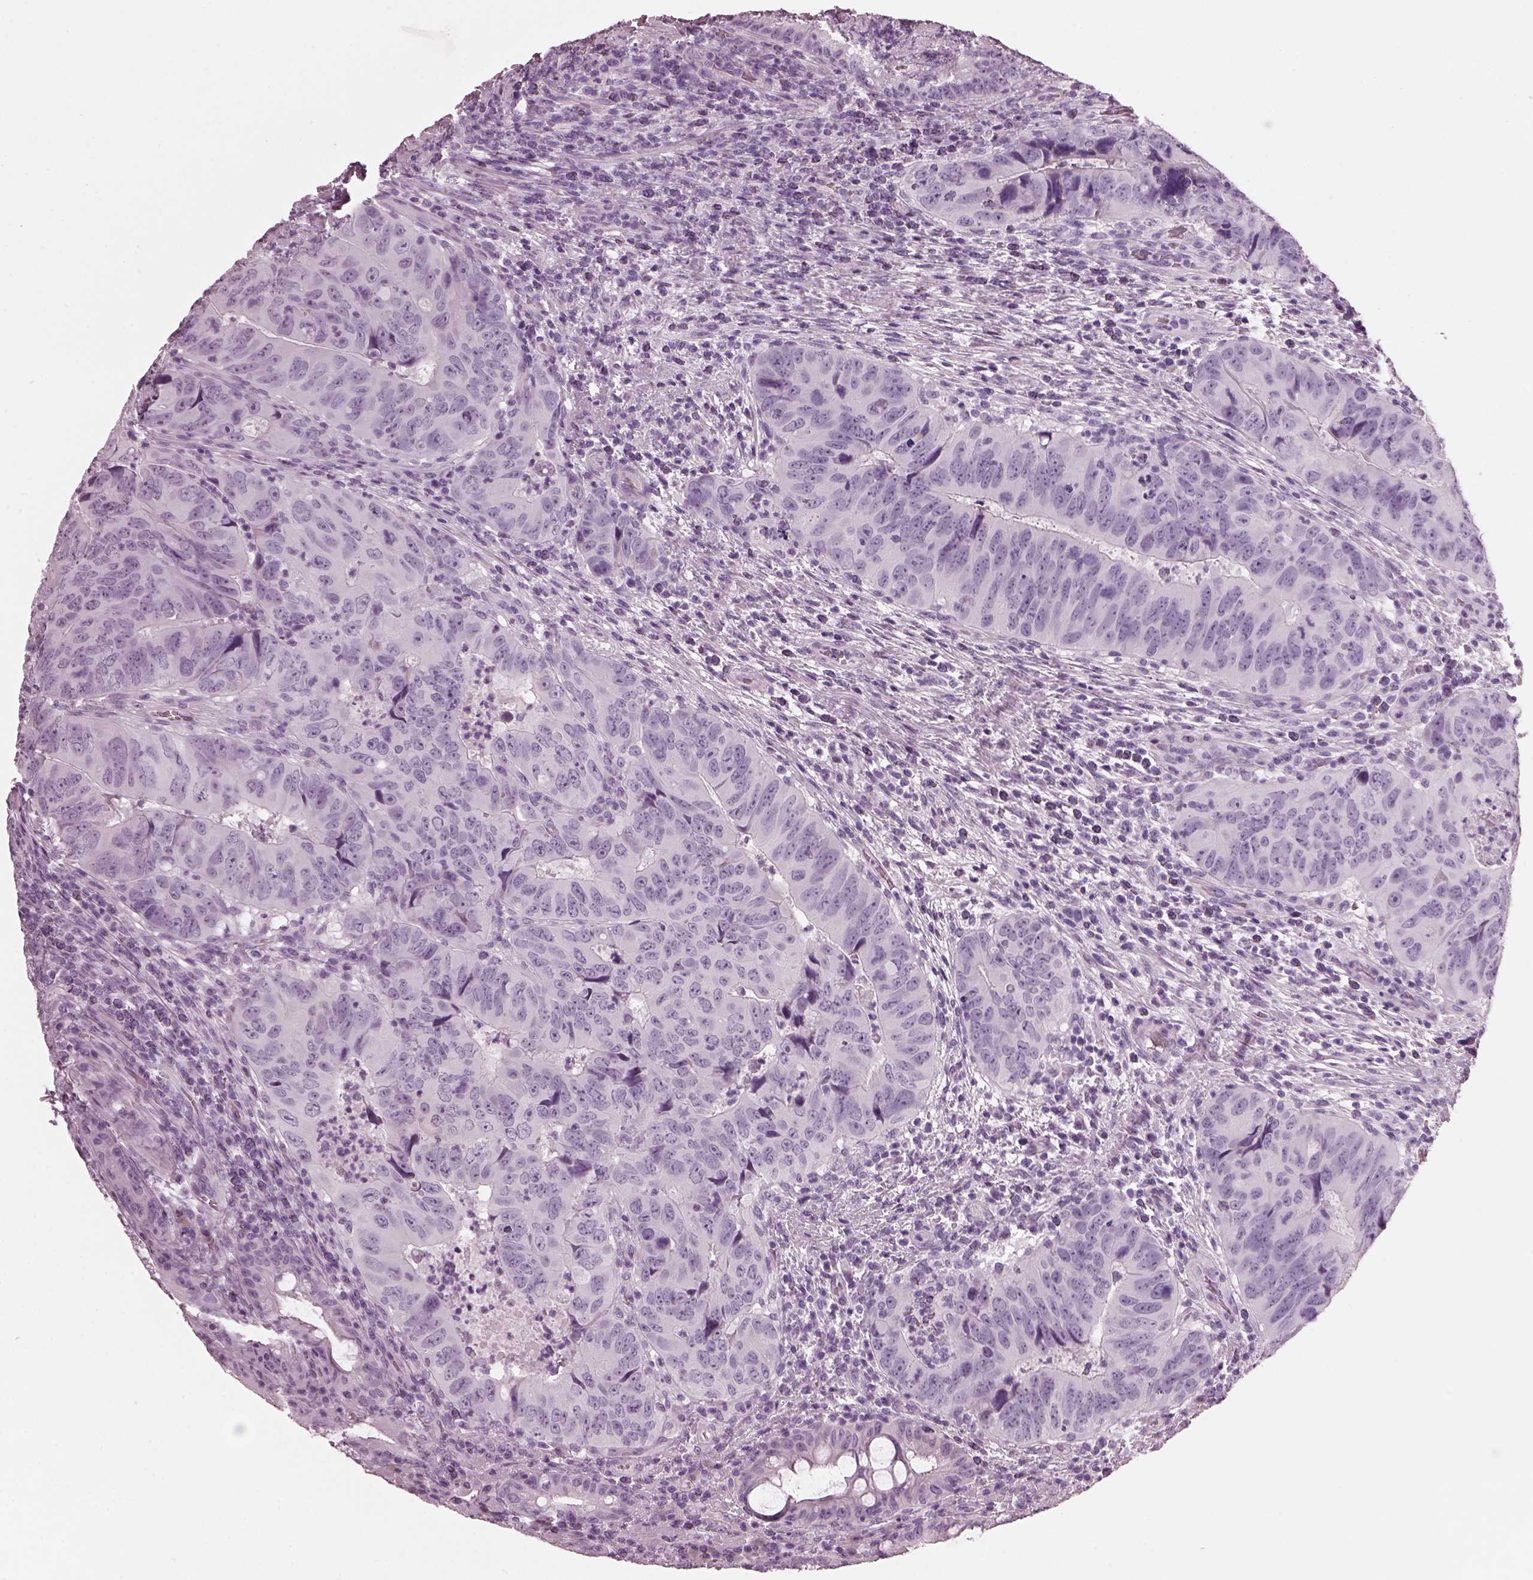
{"staining": {"intensity": "negative", "quantity": "none", "location": "none"}, "tissue": "colorectal cancer", "cell_type": "Tumor cells", "image_type": "cancer", "snomed": [{"axis": "morphology", "description": "Adenocarcinoma, NOS"}, {"axis": "topography", "description": "Colon"}], "caption": "Tumor cells show no significant protein expression in colorectal cancer.", "gene": "HYDIN", "patient": {"sex": "male", "age": 79}}